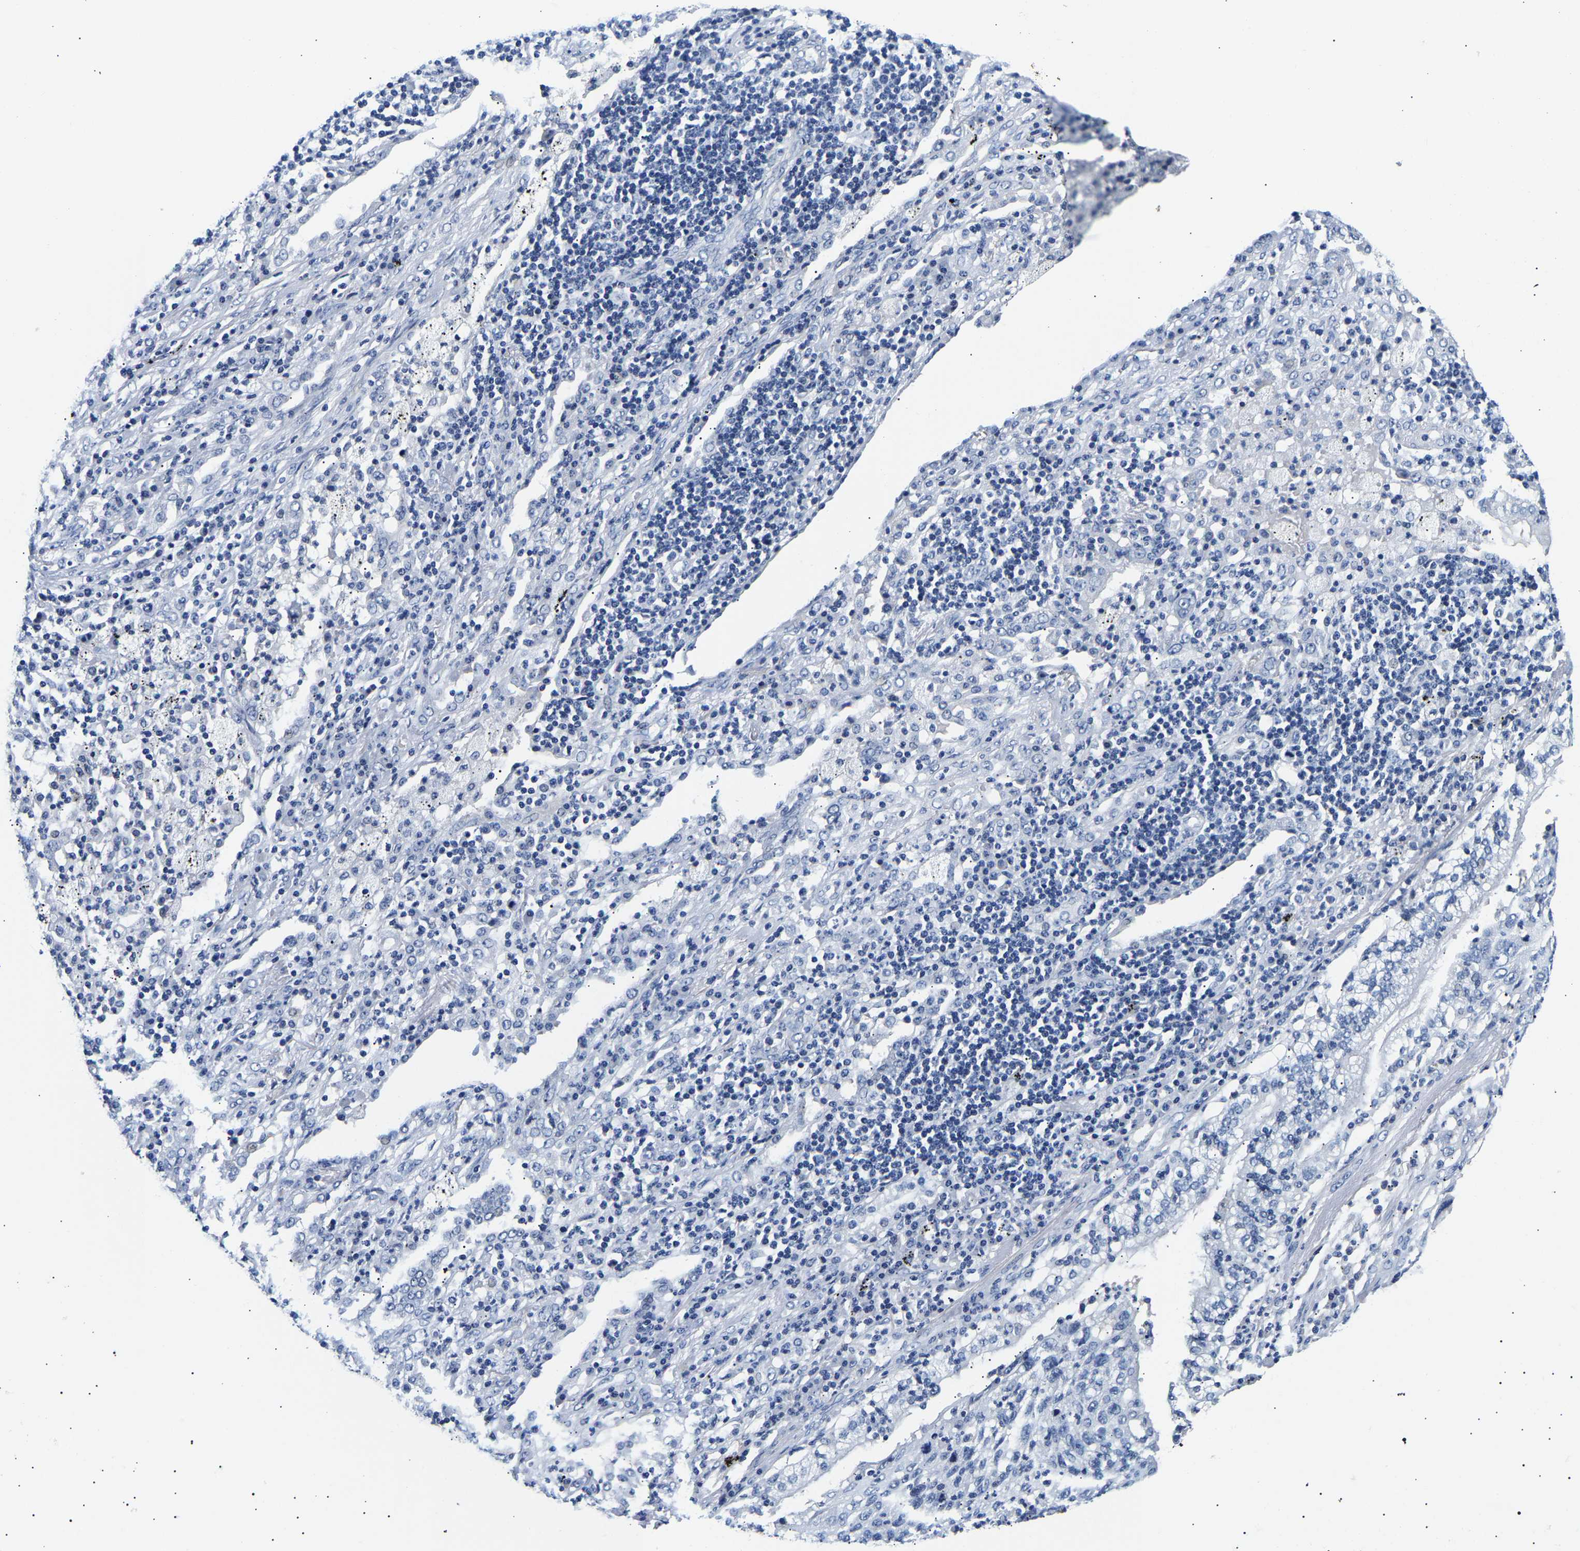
{"staining": {"intensity": "negative", "quantity": "none", "location": "none"}, "tissue": "lung cancer", "cell_type": "Tumor cells", "image_type": "cancer", "snomed": [{"axis": "morphology", "description": "Squamous cell carcinoma, NOS"}, {"axis": "topography", "description": "Lung"}], "caption": "A micrograph of human lung cancer is negative for staining in tumor cells.", "gene": "UCHL3", "patient": {"sex": "female", "age": 63}}